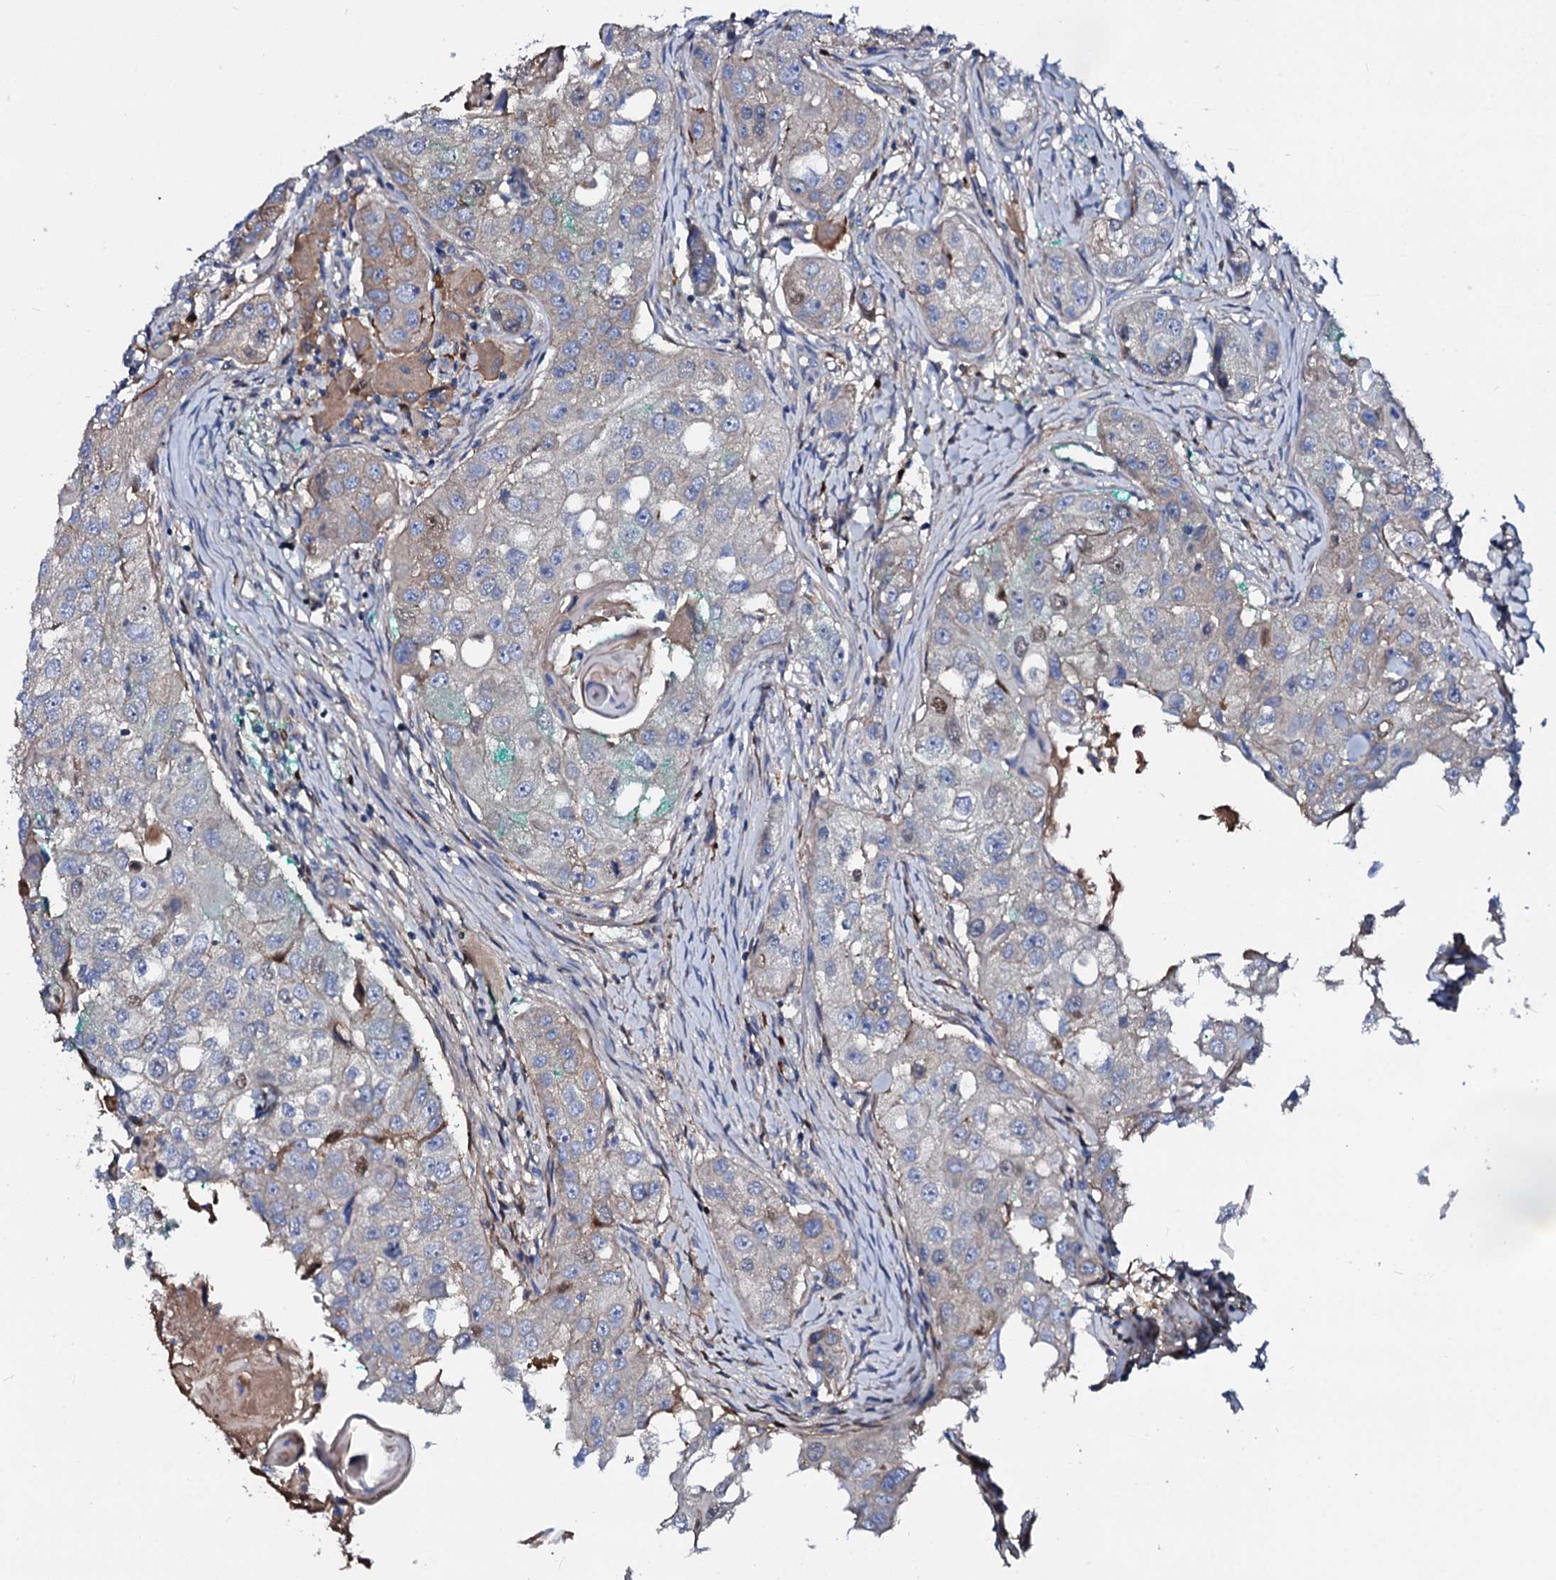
{"staining": {"intensity": "weak", "quantity": "<25%", "location": "cytoplasmic/membranous"}, "tissue": "head and neck cancer", "cell_type": "Tumor cells", "image_type": "cancer", "snomed": [{"axis": "morphology", "description": "Normal tissue, NOS"}, {"axis": "morphology", "description": "Squamous cell carcinoma, NOS"}, {"axis": "topography", "description": "Skeletal muscle"}, {"axis": "topography", "description": "Head-Neck"}], "caption": "Human head and neck squamous cell carcinoma stained for a protein using IHC shows no expression in tumor cells.", "gene": "CSKMT", "patient": {"sex": "male", "age": 51}}